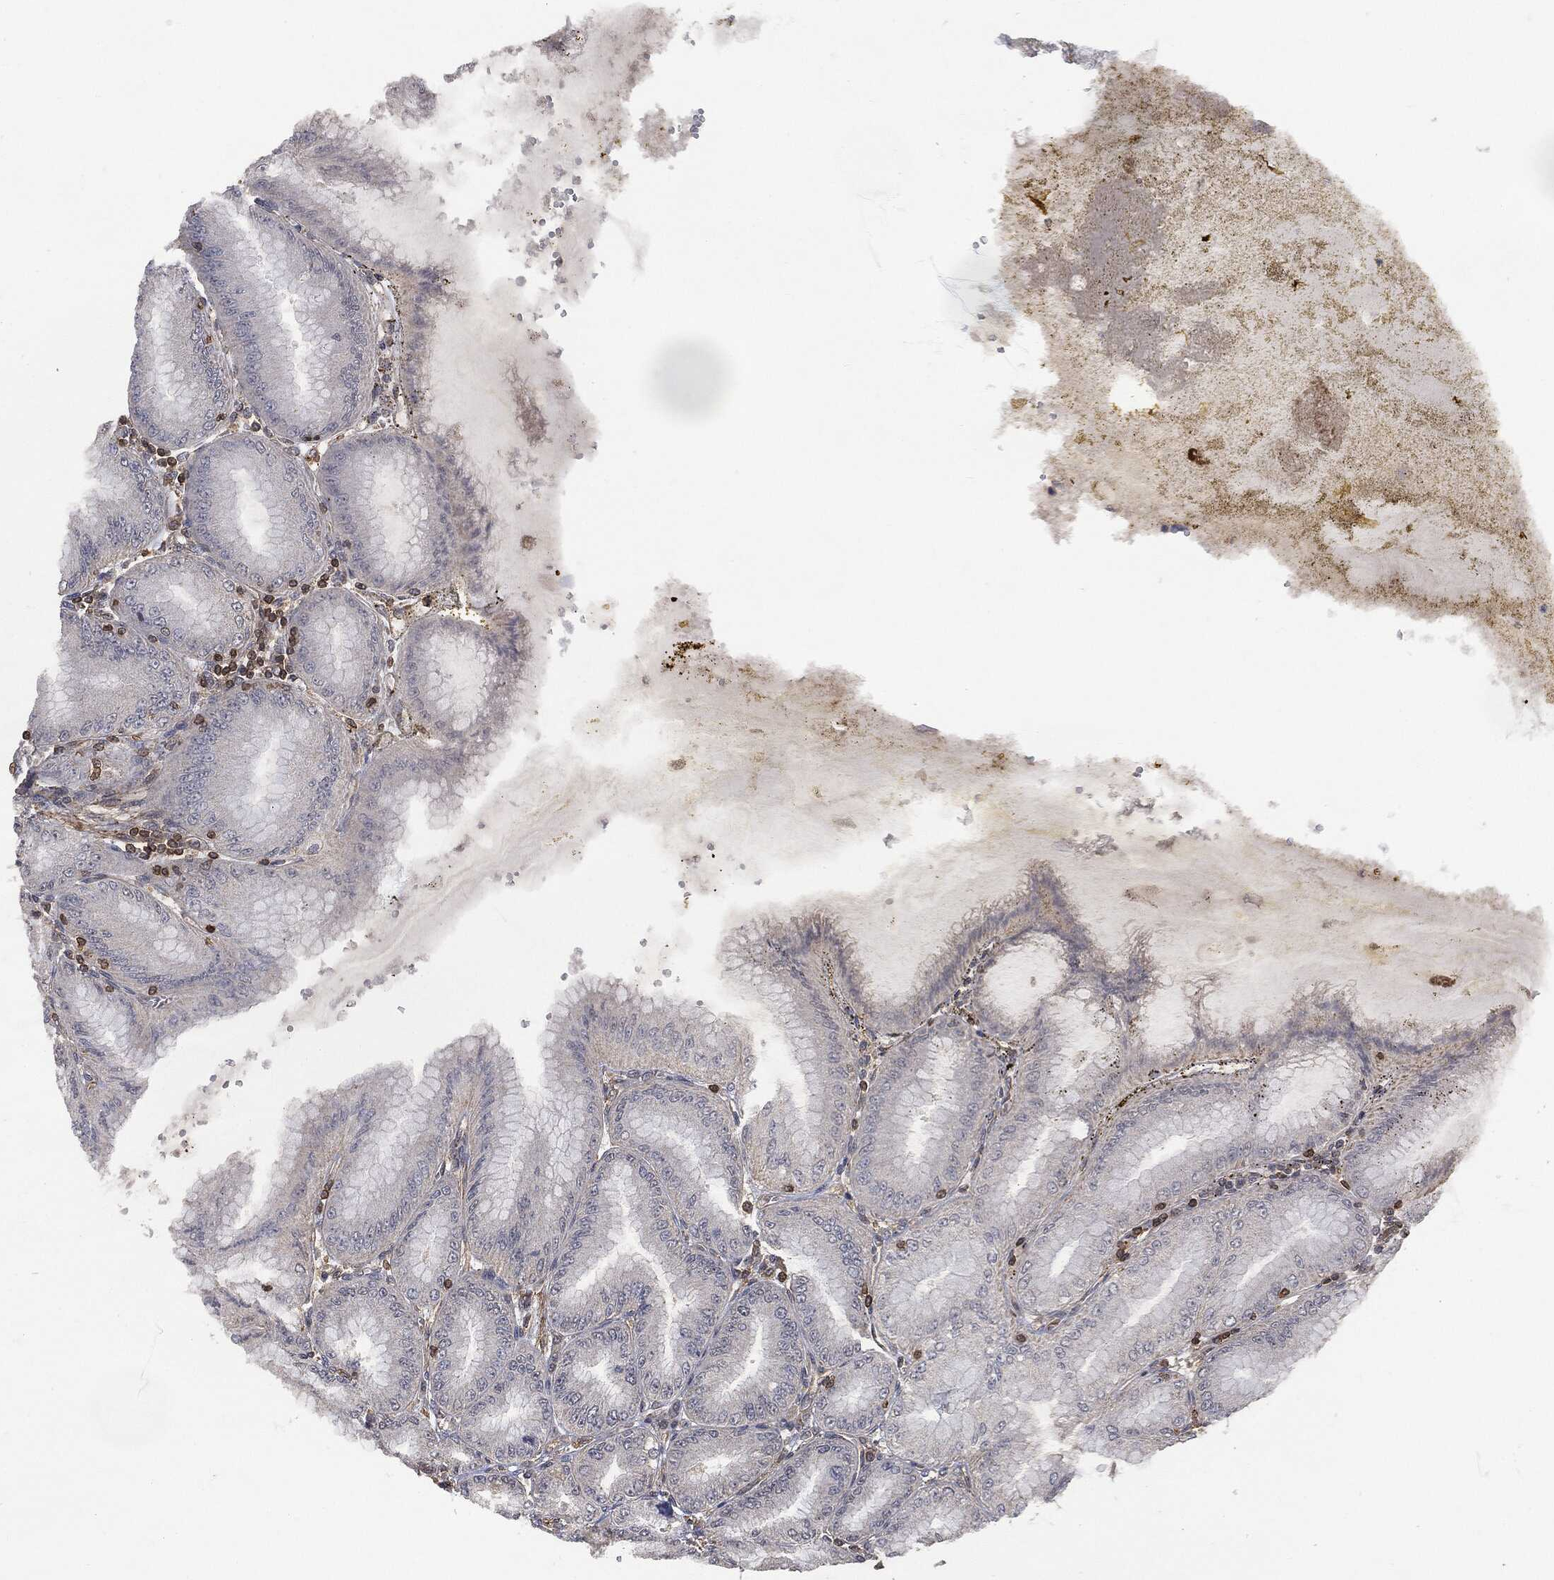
{"staining": {"intensity": "negative", "quantity": "none", "location": "none"}, "tissue": "stomach", "cell_type": "Glandular cells", "image_type": "normal", "snomed": [{"axis": "morphology", "description": "Normal tissue, NOS"}, {"axis": "topography", "description": "Stomach"}], "caption": "The histopathology image demonstrates no staining of glandular cells in normal stomach.", "gene": "PSMB10", "patient": {"sex": "male", "age": 71}}